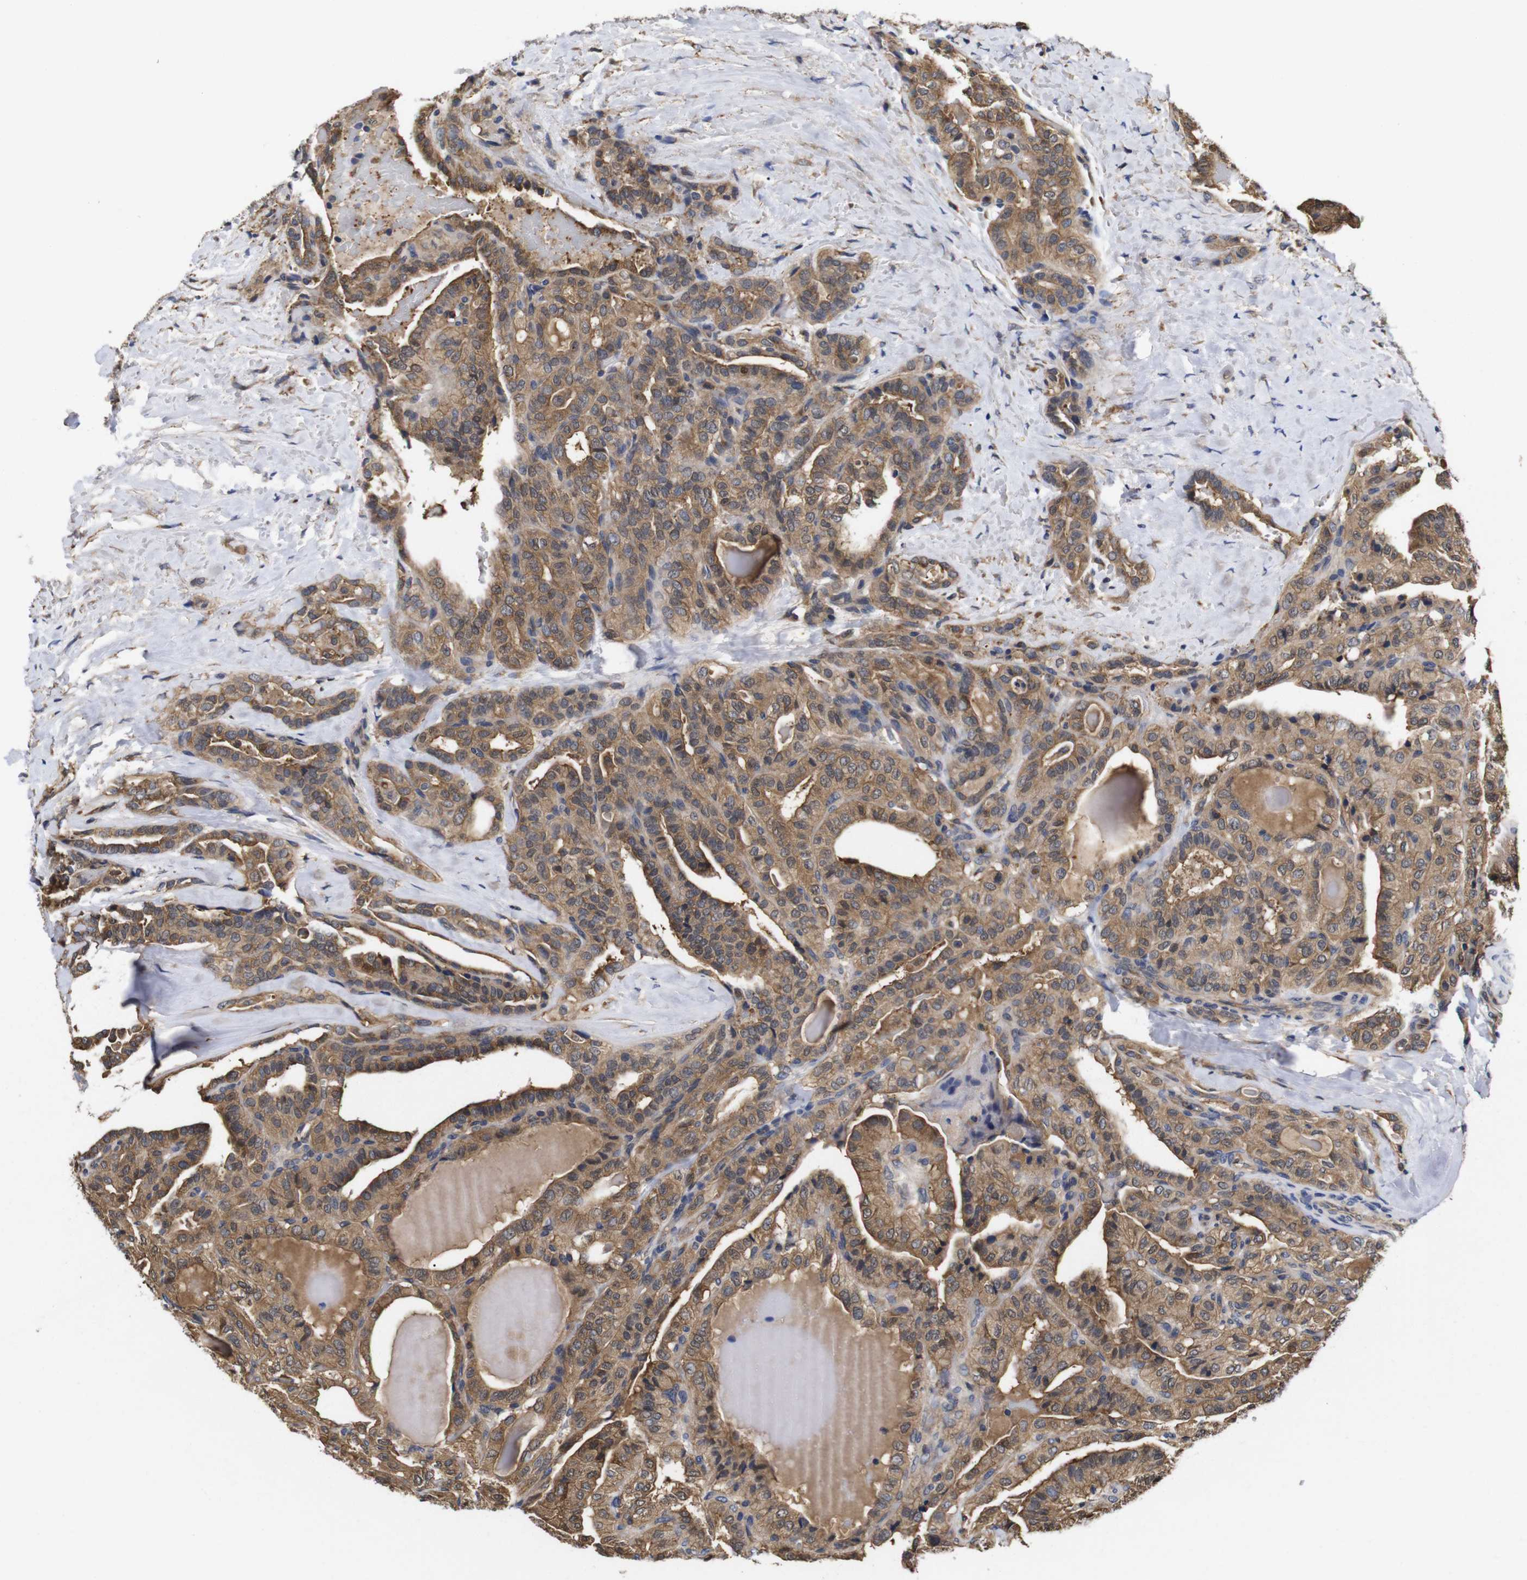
{"staining": {"intensity": "moderate", "quantity": ">75%", "location": "cytoplasmic/membranous"}, "tissue": "thyroid cancer", "cell_type": "Tumor cells", "image_type": "cancer", "snomed": [{"axis": "morphology", "description": "Papillary adenocarcinoma, NOS"}, {"axis": "topography", "description": "Thyroid gland"}], "caption": "Thyroid papillary adenocarcinoma tissue demonstrates moderate cytoplasmic/membranous positivity in about >75% of tumor cells, visualized by immunohistochemistry. (DAB = brown stain, brightfield microscopy at high magnification).", "gene": "LRRCC1", "patient": {"sex": "male", "age": 77}}